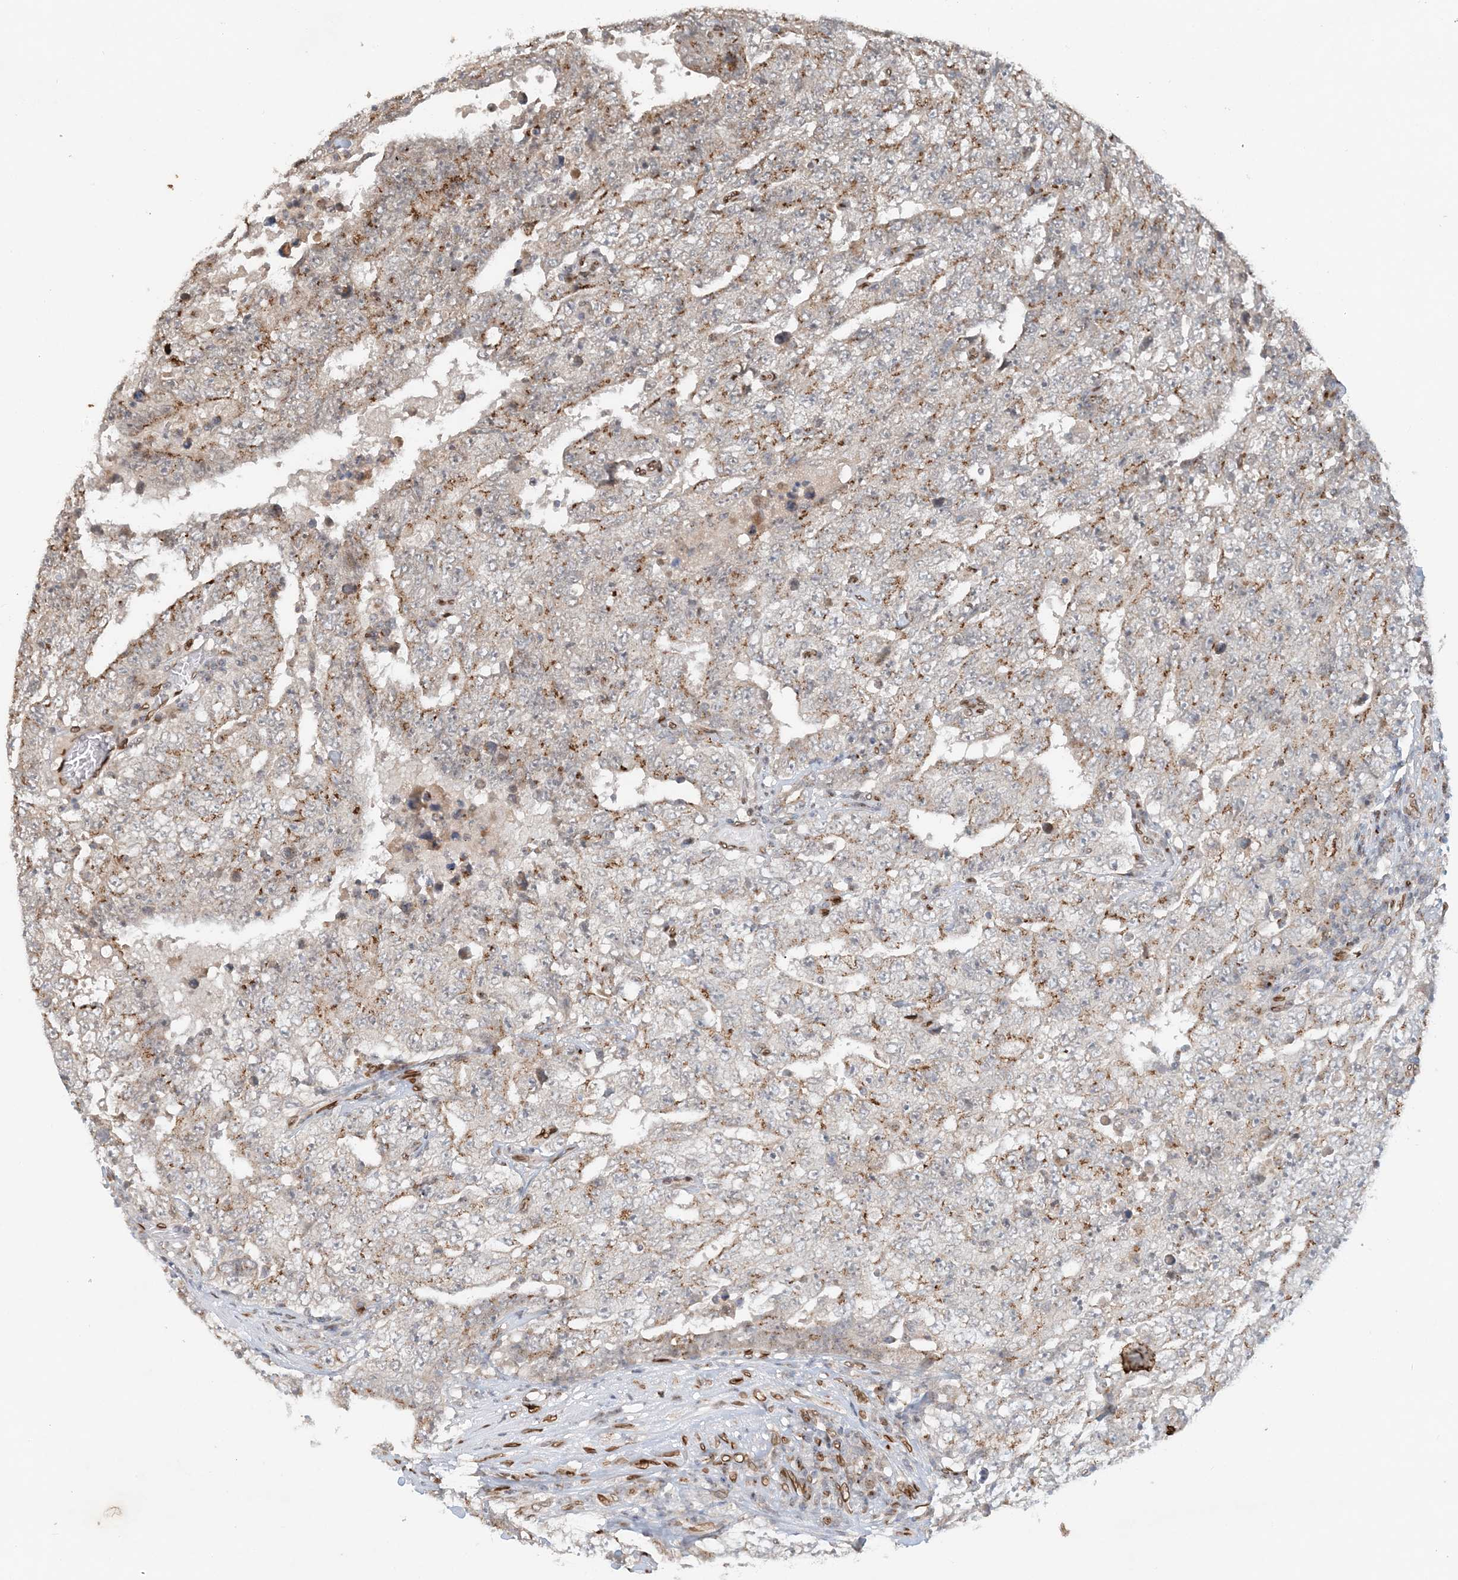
{"staining": {"intensity": "weak", "quantity": "<25%", "location": "cytoplasmic/membranous"}, "tissue": "testis cancer", "cell_type": "Tumor cells", "image_type": "cancer", "snomed": [{"axis": "morphology", "description": "Carcinoma, Embryonal, NOS"}, {"axis": "topography", "description": "Testis"}], "caption": "Immunohistochemical staining of human embryonal carcinoma (testis) reveals no significant staining in tumor cells. (Stains: DAB (3,3'-diaminobenzidine) immunohistochemistry with hematoxylin counter stain, Microscopy: brightfield microscopy at high magnification).", "gene": "SLC35A2", "patient": {"sex": "male", "age": 26}}